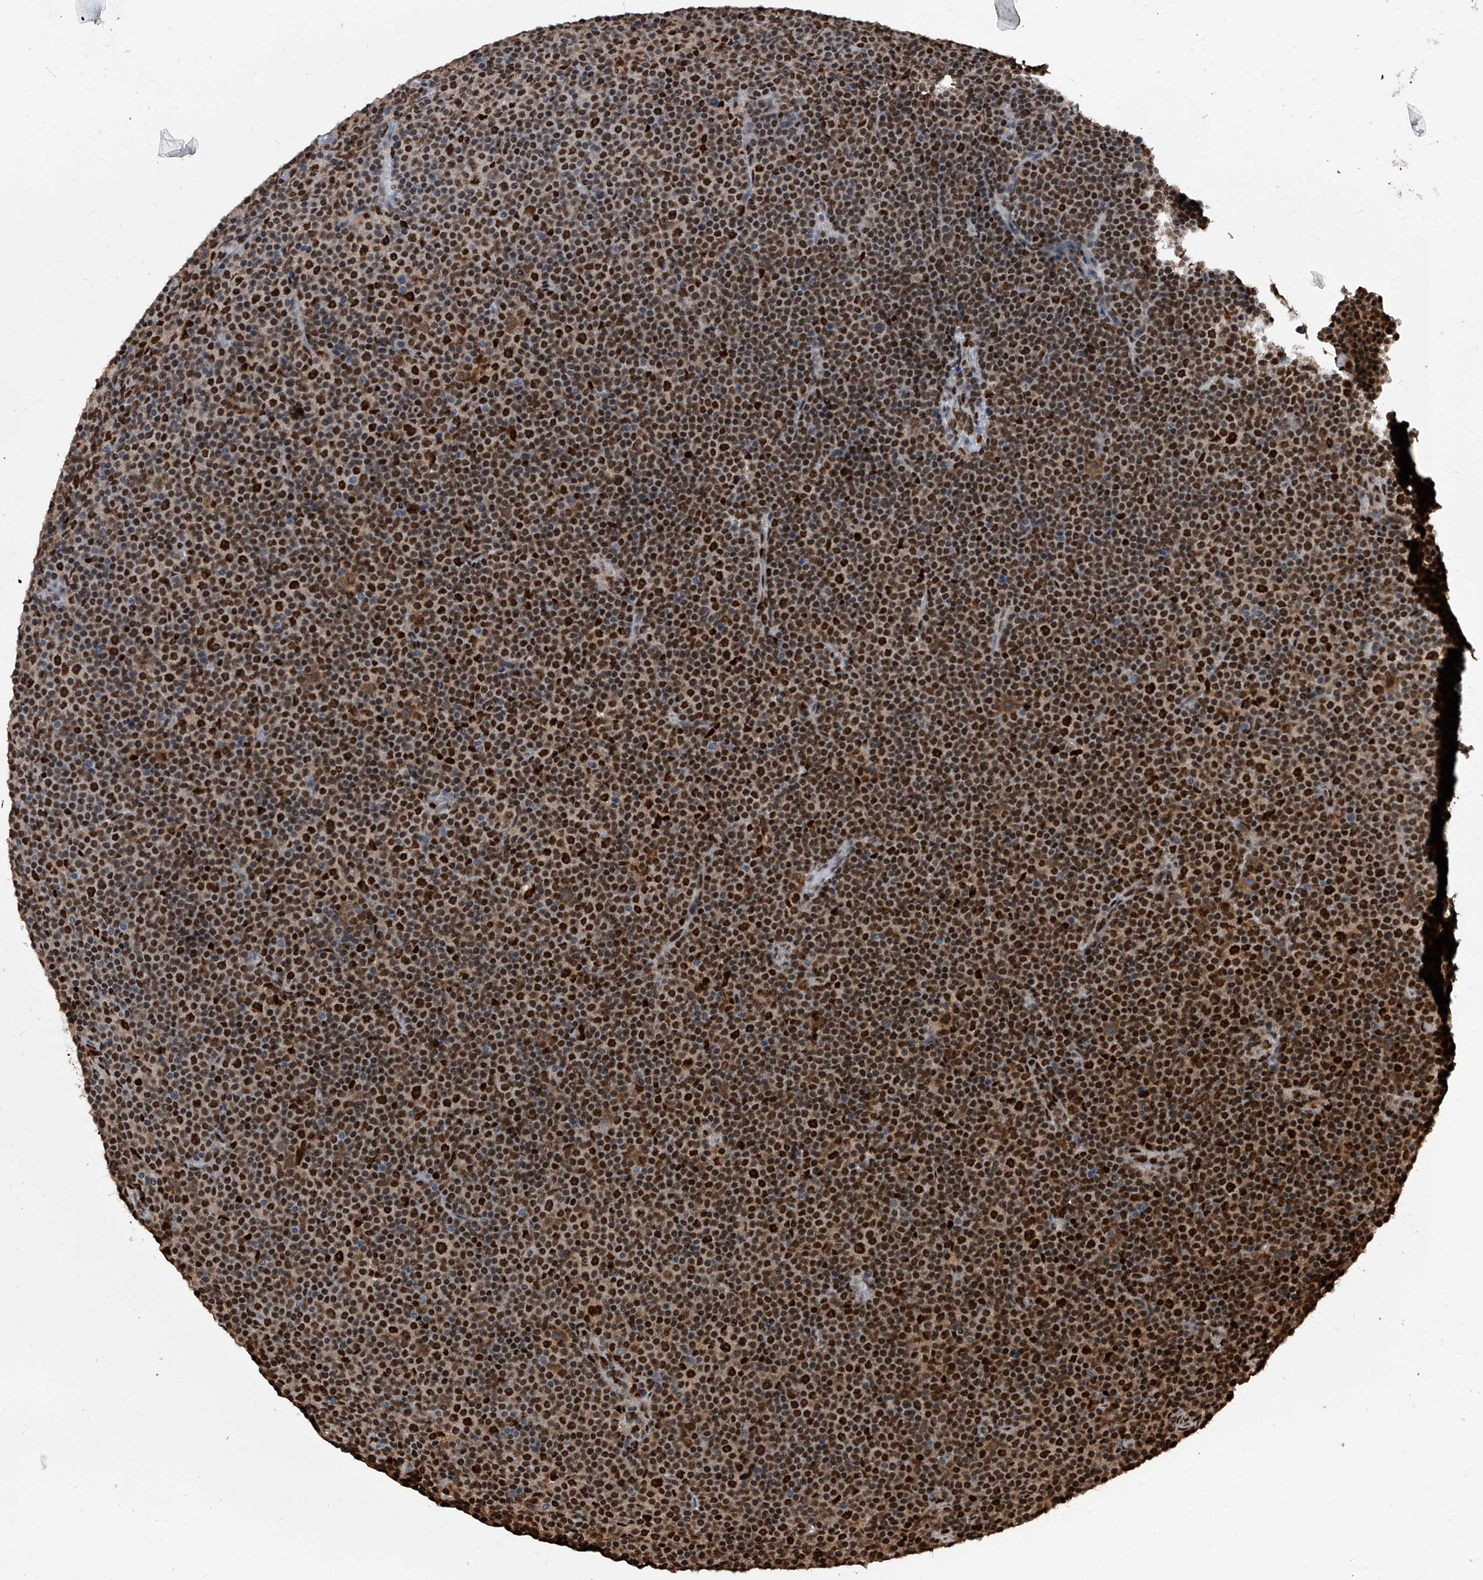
{"staining": {"intensity": "strong", "quantity": ">75%", "location": "nuclear"}, "tissue": "lymphoma", "cell_type": "Tumor cells", "image_type": "cancer", "snomed": [{"axis": "morphology", "description": "Malignant lymphoma, non-Hodgkin's type, Low grade"}, {"axis": "topography", "description": "Lymph node"}], "caption": "Strong nuclear positivity for a protein is seen in about >75% of tumor cells of low-grade malignant lymphoma, non-Hodgkin's type using IHC.", "gene": "FKBP5", "patient": {"sex": "female", "age": 67}}